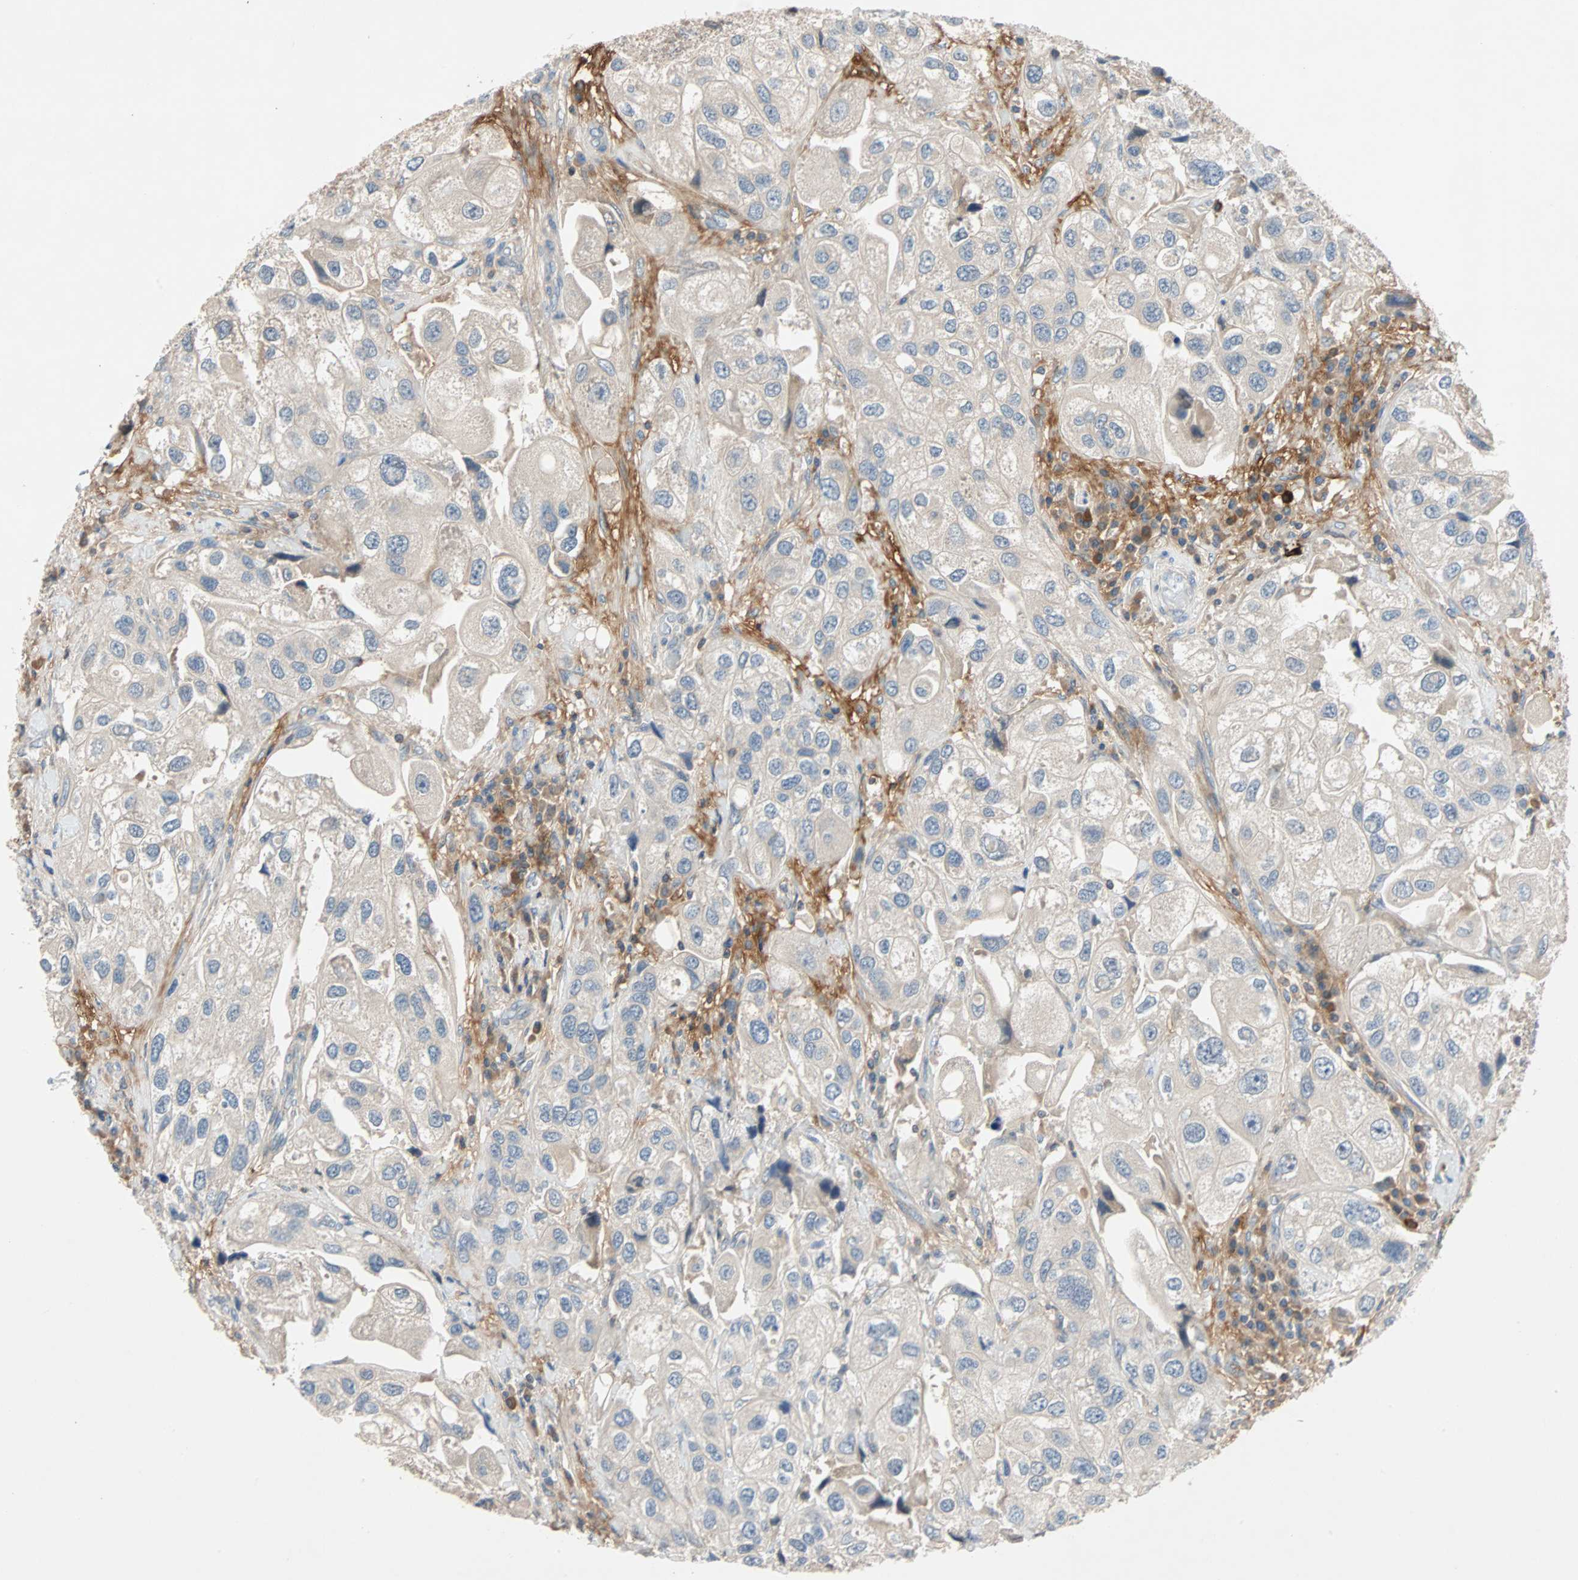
{"staining": {"intensity": "negative", "quantity": "none", "location": "none"}, "tissue": "urothelial cancer", "cell_type": "Tumor cells", "image_type": "cancer", "snomed": [{"axis": "morphology", "description": "Urothelial carcinoma, High grade"}, {"axis": "topography", "description": "Urinary bladder"}], "caption": "This is an immunohistochemistry photomicrograph of urothelial cancer. There is no positivity in tumor cells.", "gene": "MAP4K1", "patient": {"sex": "female", "age": 64}}